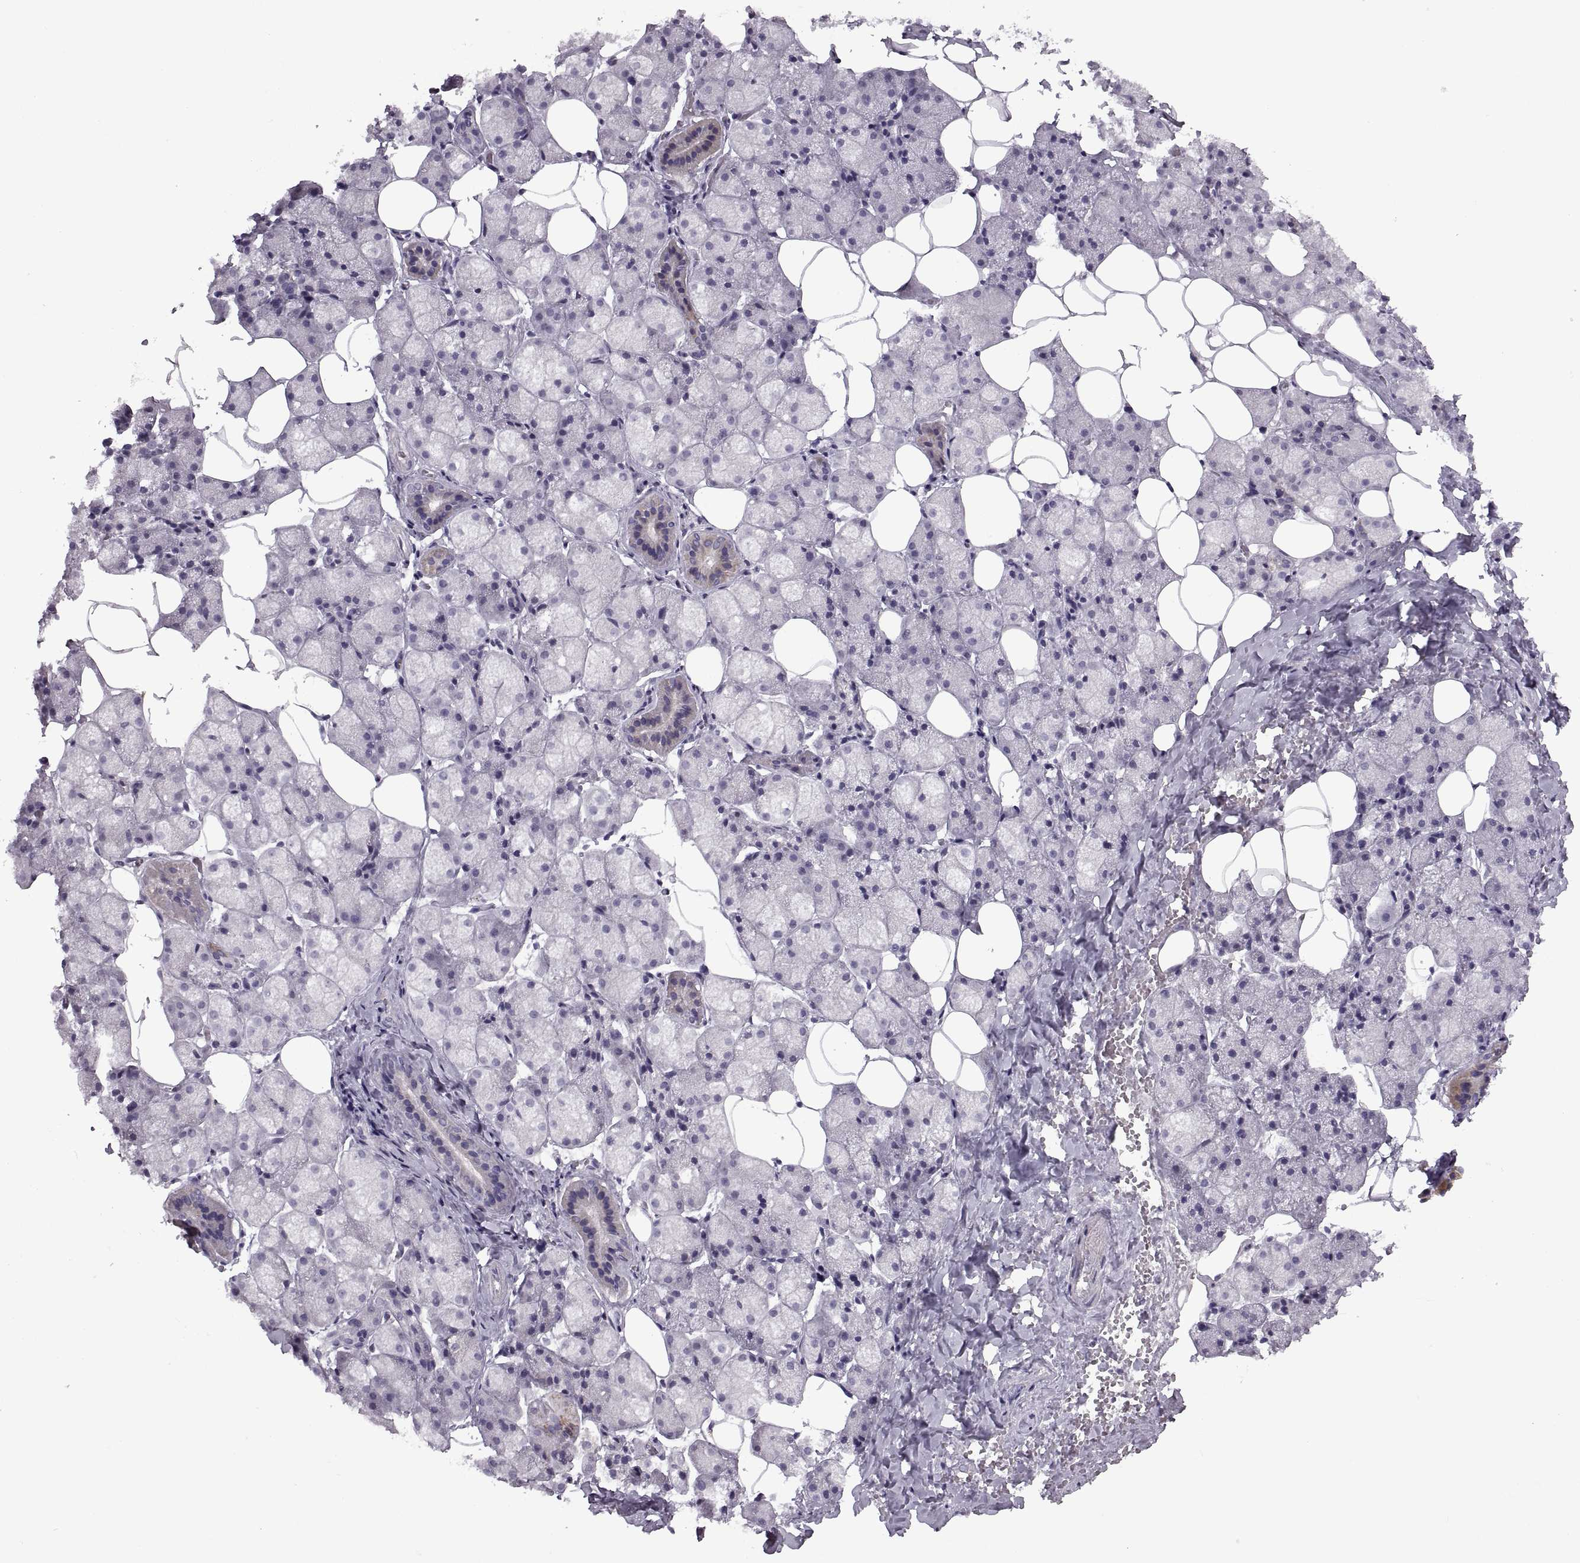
{"staining": {"intensity": "weak", "quantity": "<25%", "location": "cytoplasmic/membranous"}, "tissue": "salivary gland", "cell_type": "Glandular cells", "image_type": "normal", "snomed": [{"axis": "morphology", "description": "Normal tissue, NOS"}, {"axis": "topography", "description": "Salivary gland"}], "caption": "Protein analysis of normal salivary gland shows no significant expression in glandular cells.", "gene": "PIERCE1", "patient": {"sex": "male", "age": 38}}